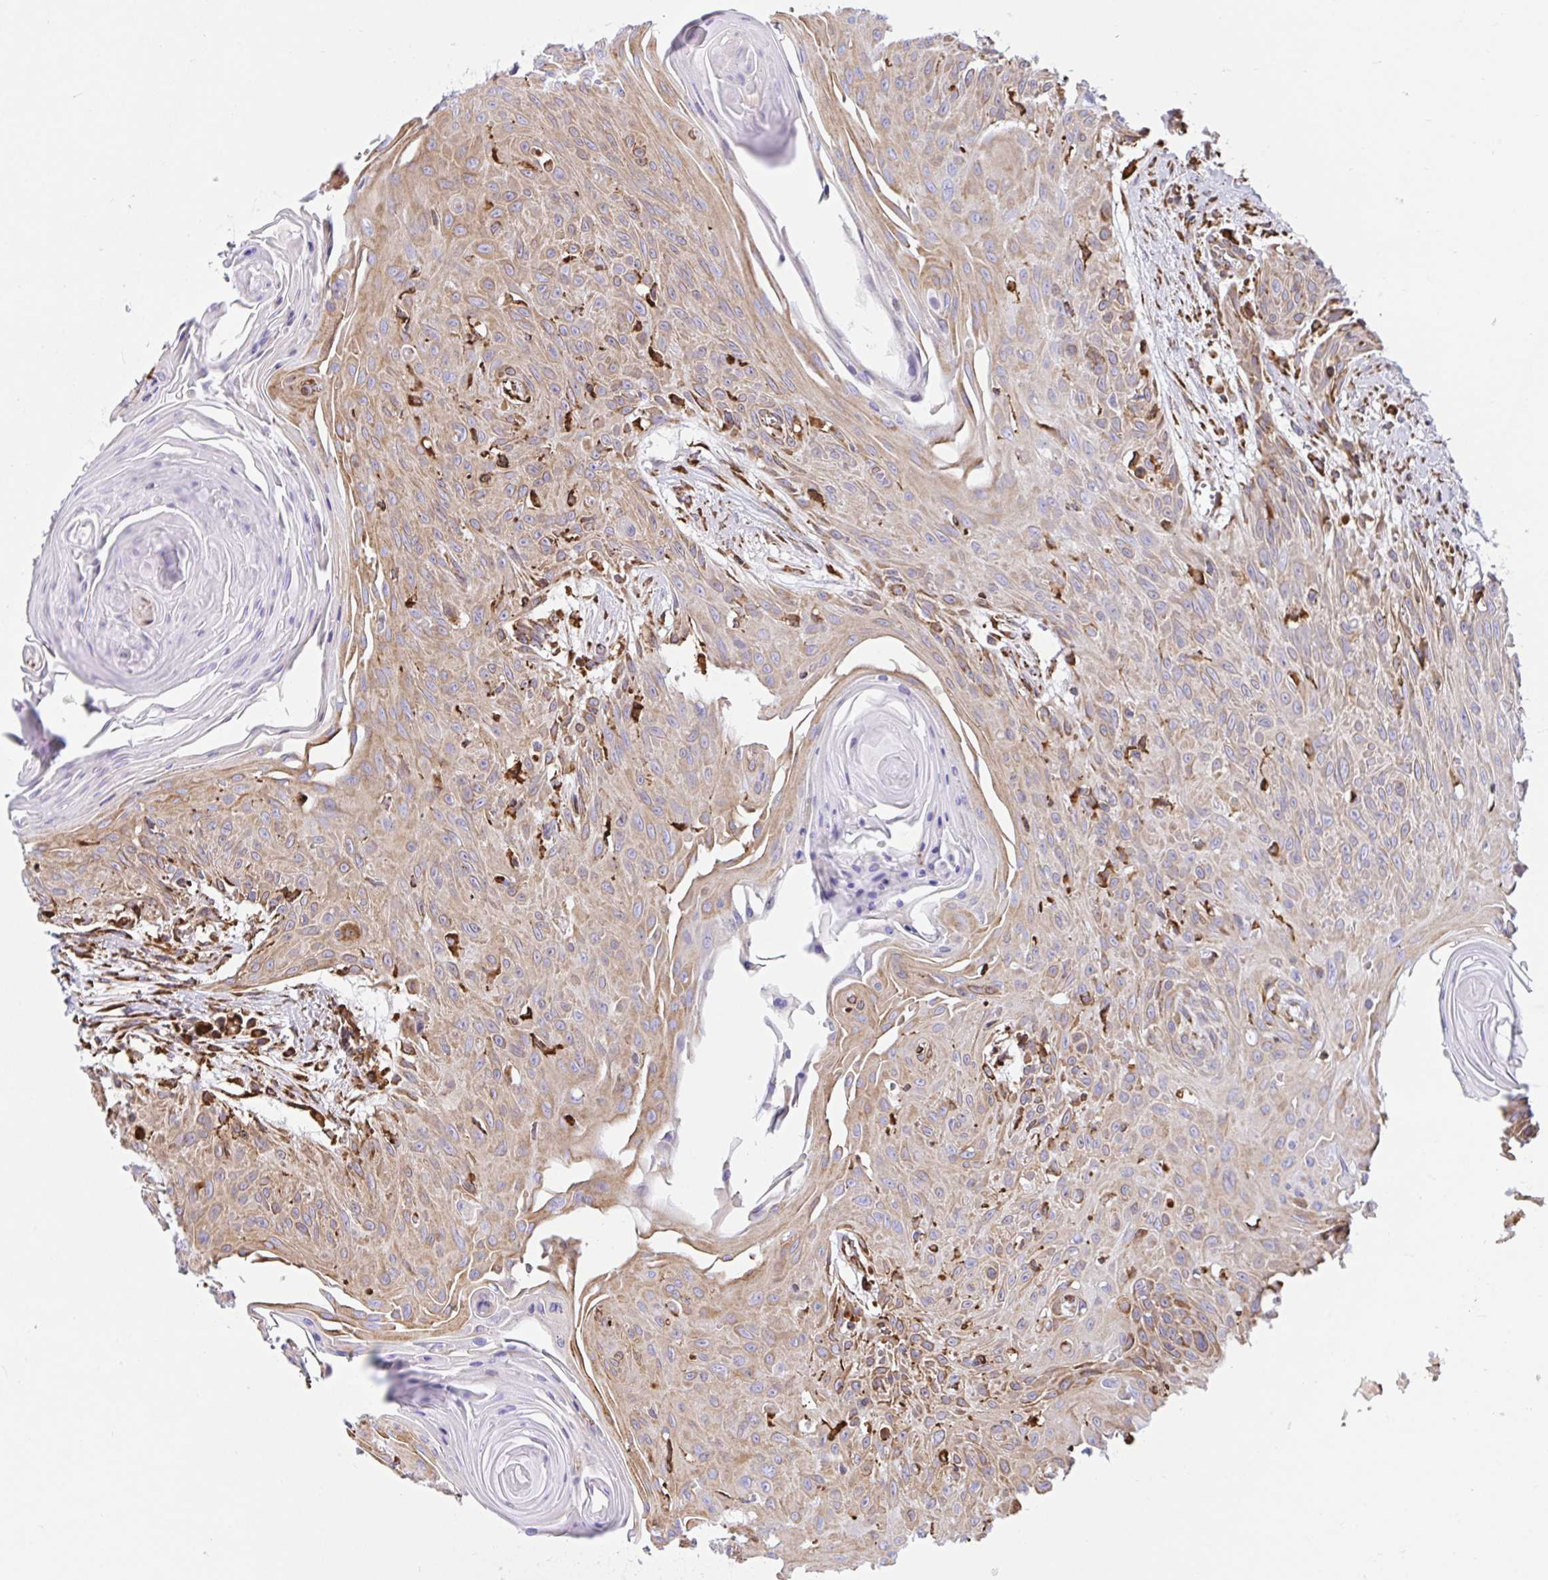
{"staining": {"intensity": "weak", "quantity": ">75%", "location": "cytoplasmic/membranous"}, "tissue": "head and neck cancer", "cell_type": "Tumor cells", "image_type": "cancer", "snomed": [{"axis": "morphology", "description": "Squamous cell carcinoma, NOS"}, {"axis": "topography", "description": "Lymph node"}, {"axis": "topography", "description": "Salivary gland"}, {"axis": "topography", "description": "Head-Neck"}], "caption": "Protein analysis of head and neck squamous cell carcinoma tissue shows weak cytoplasmic/membranous positivity in about >75% of tumor cells.", "gene": "CLGN", "patient": {"sex": "female", "age": 74}}